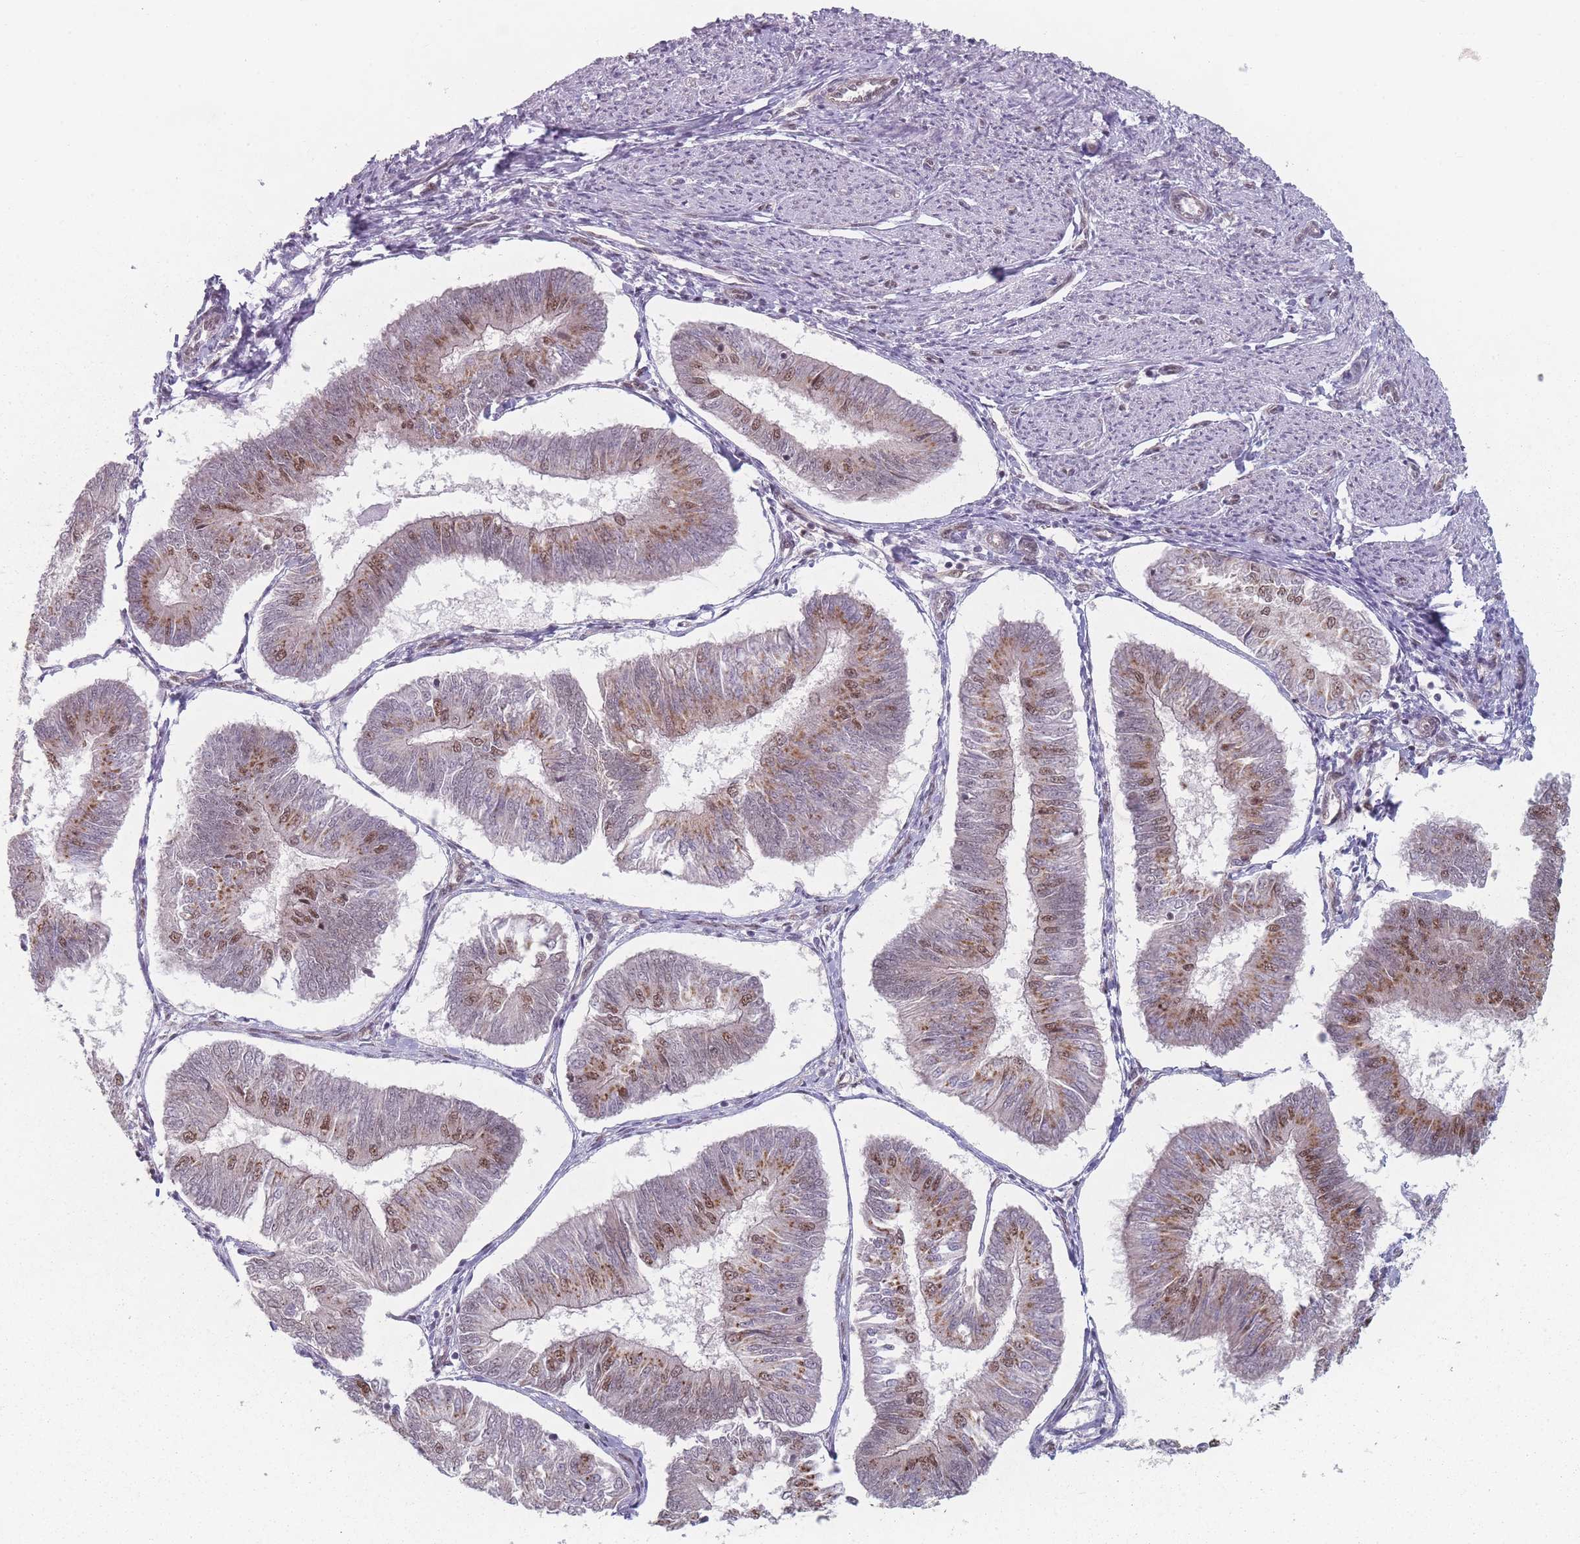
{"staining": {"intensity": "moderate", "quantity": "25%-75%", "location": "nuclear"}, "tissue": "endometrial cancer", "cell_type": "Tumor cells", "image_type": "cancer", "snomed": [{"axis": "morphology", "description": "Adenocarcinoma, NOS"}, {"axis": "topography", "description": "Endometrium"}], "caption": "Immunohistochemistry of endometrial adenocarcinoma displays medium levels of moderate nuclear expression in about 25%-75% of tumor cells.", "gene": "ZC3H14", "patient": {"sex": "female", "age": 58}}